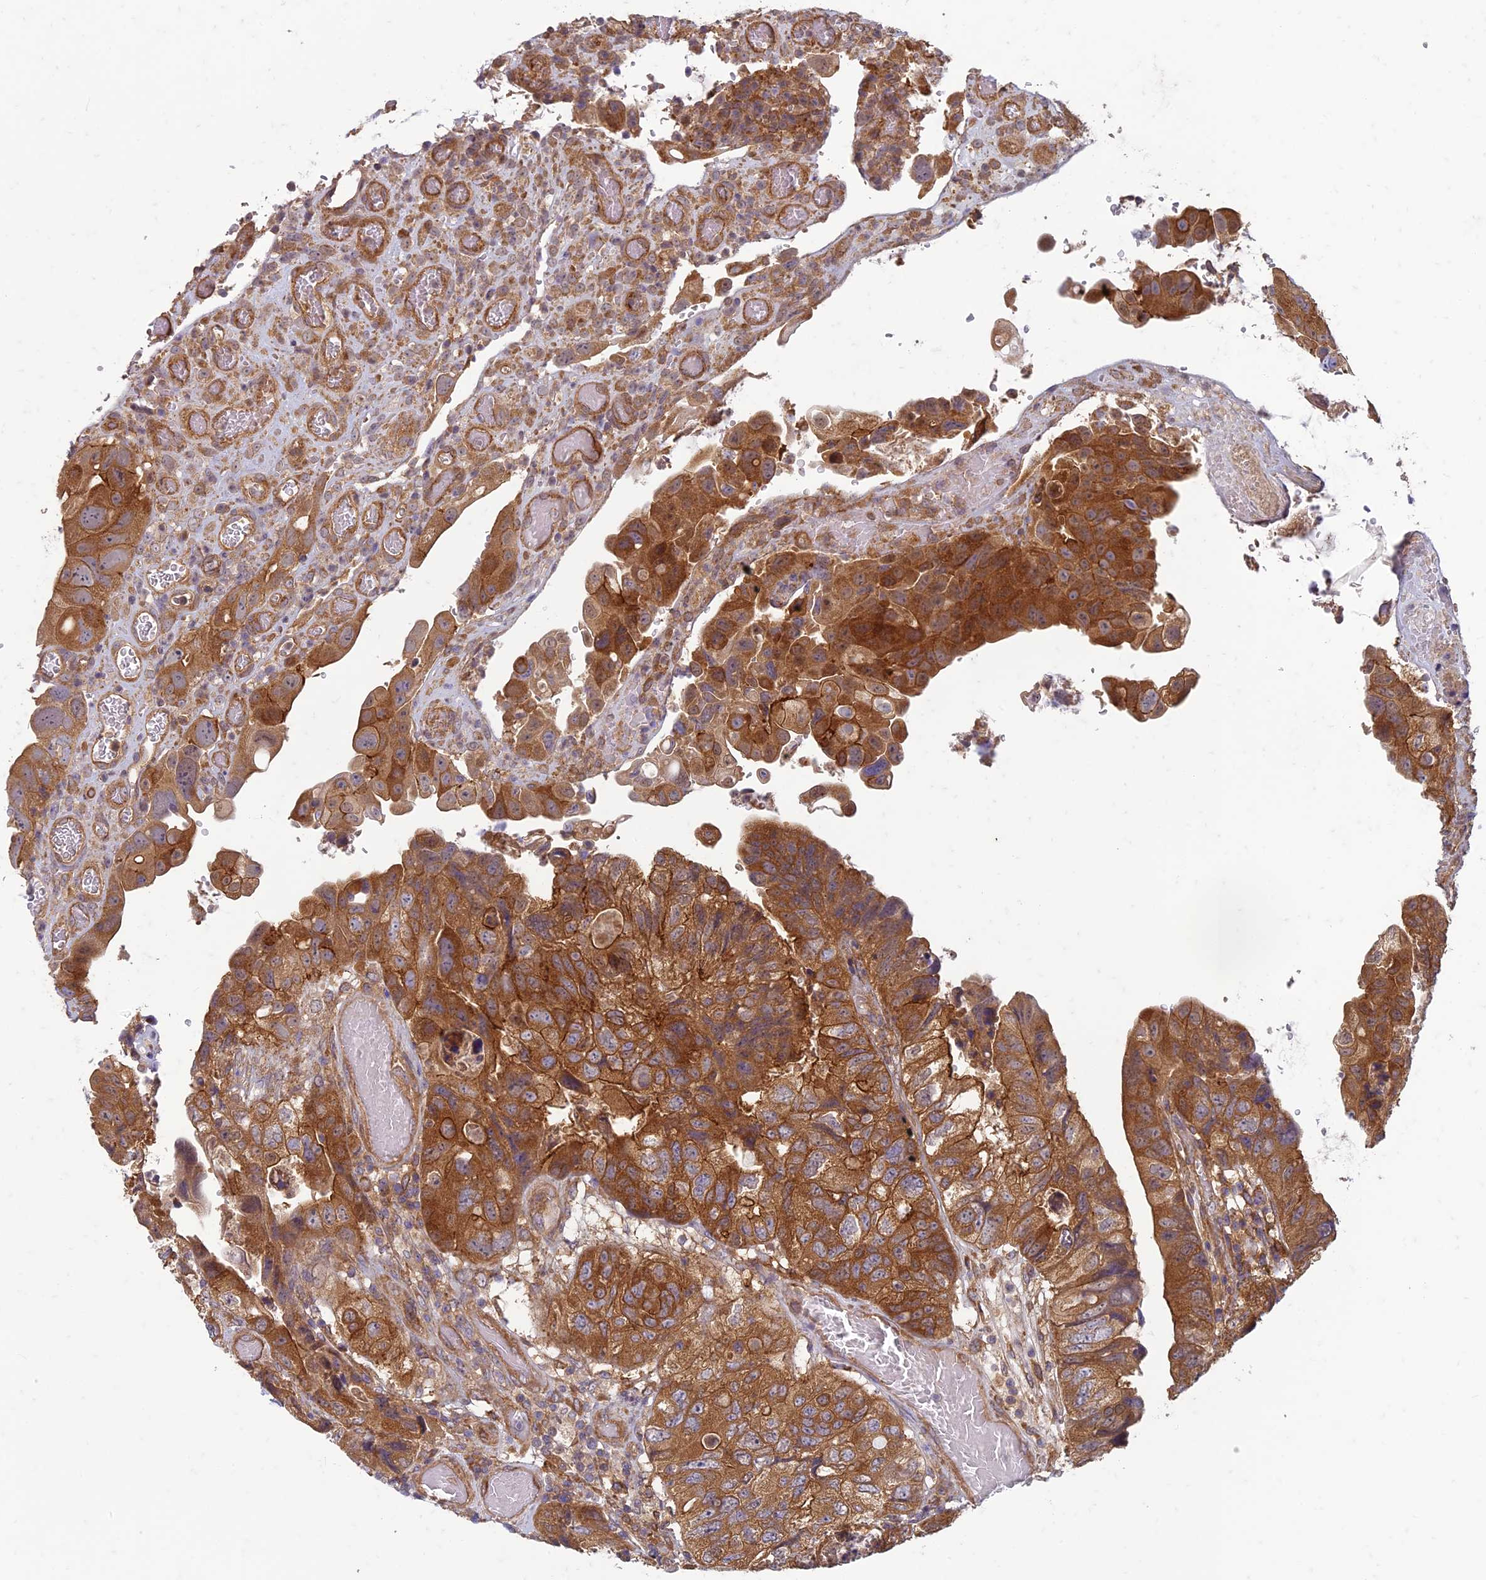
{"staining": {"intensity": "strong", "quantity": ">75%", "location": "cytoplasmic/membranous"}, "tissue": "colorectal cancer", "cell_type": "Tumor cells", "image_type": "cancer", "snomed": [{"axis": "morphology", "description": "Adenocarcinoma, NOS"}, {"axis": "topography", "description": "Rectum"}], "caption": "Protein staining by immunohistochemistry (IHC) displays strong cytoplasmic/membranous staining in approximately >75% of tumor cells in colorectal cancer.", "gene": "TCF25", "patient": {"sex": "male", "age": 63}}